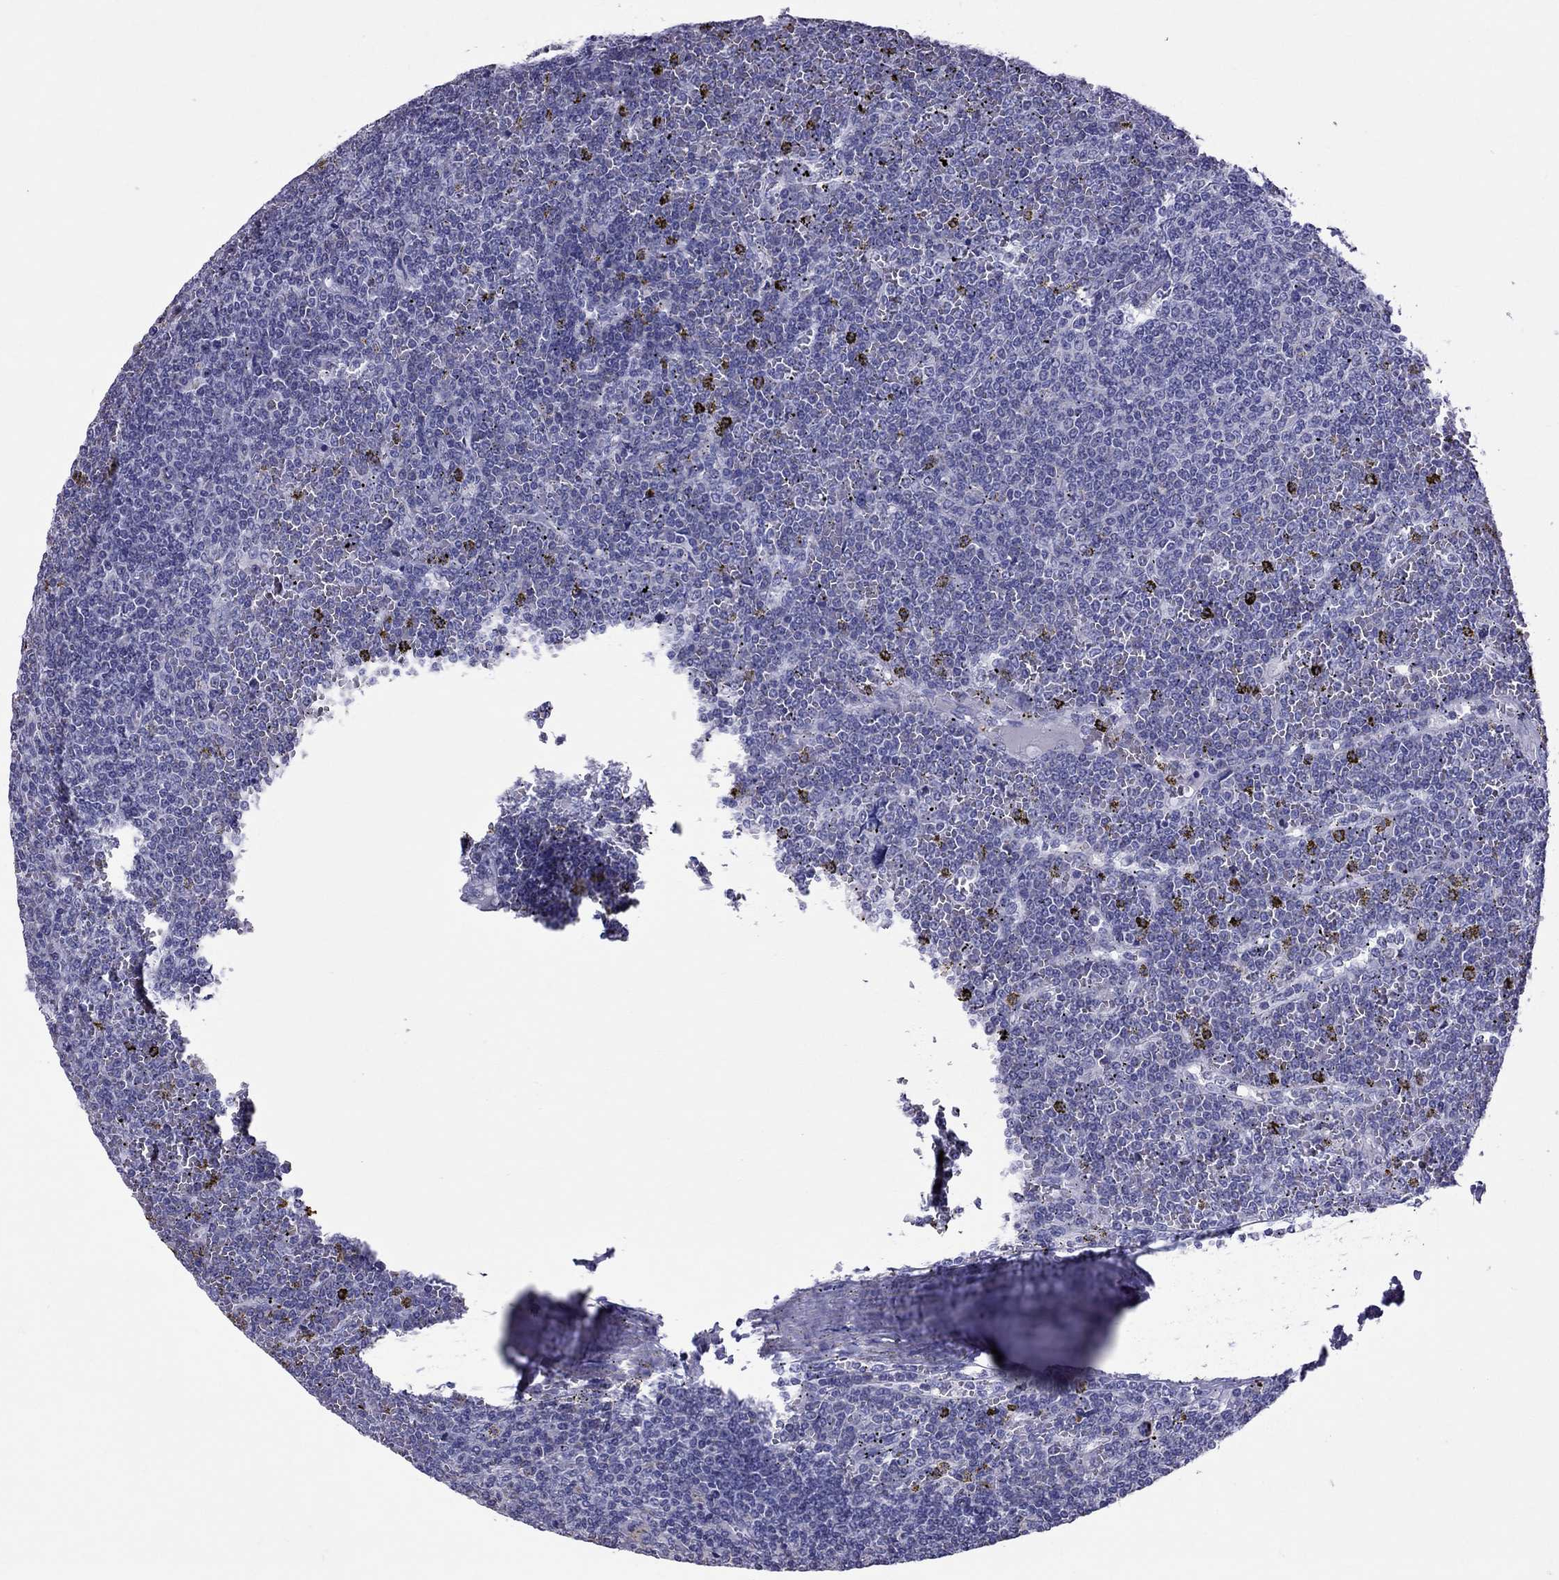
{"staining": {"intensity": "negative", "quantity": "none", "location": "none"}, "tissue": "lymphoma", "cell_type": "Tumor cells", "image_type": "cancer", "snomed": [{"axis": "morphology", "description": "Malignant lymphoma, non-Hodgkin's type, Low grade"}, {"axis": "topography", "description": "Spleen"}], "caption": "Tumor cells show no significant protein staining in low-grade malignant lymphoma, non-Hodgkin's type.", "gene": "TTLL13", "patient": {"sex": "female", "age": 19}}